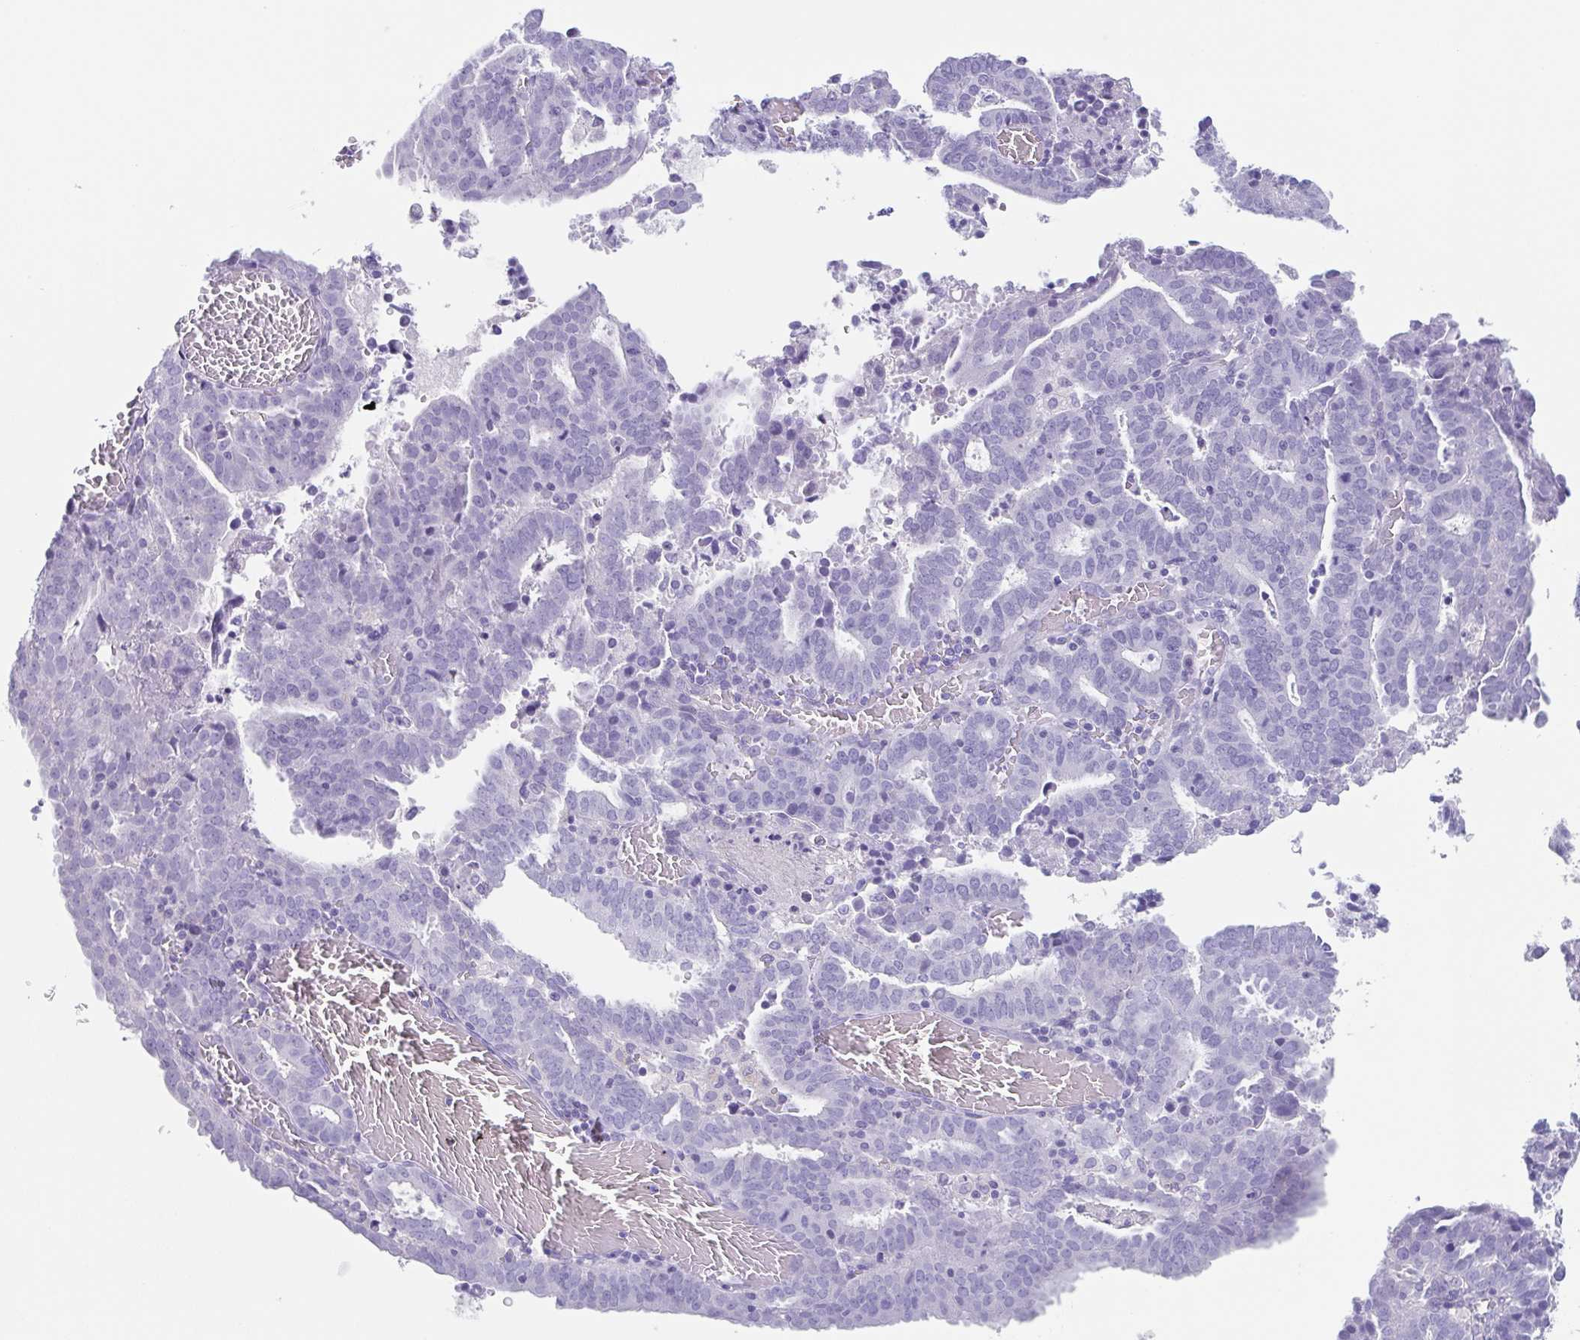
{"staining": {"intensity": "negative", "quantity": "none", "location": "none"}, "tissue": "endometrial cancer", "cell_type": "Tumor cells", "image_type": "cancer", "snomed": [{"axis": "morphology", "description": "Adenocarcinoma, NOS"}, {"axis": "topography", "description": "Uterus"}], "caption": "IHC histopathology image of endometrial cancer (adenocarcinoma) stained for a protein (brown), which demonstrates no positivity in tumor cells. (DAB (3,3'-diaminobenzidine) immunohistochemistry visualized using brightfield microscopy, high magnification).", "gene": "TAGLN3", "patient": {"sex": "female", "age": 83}}